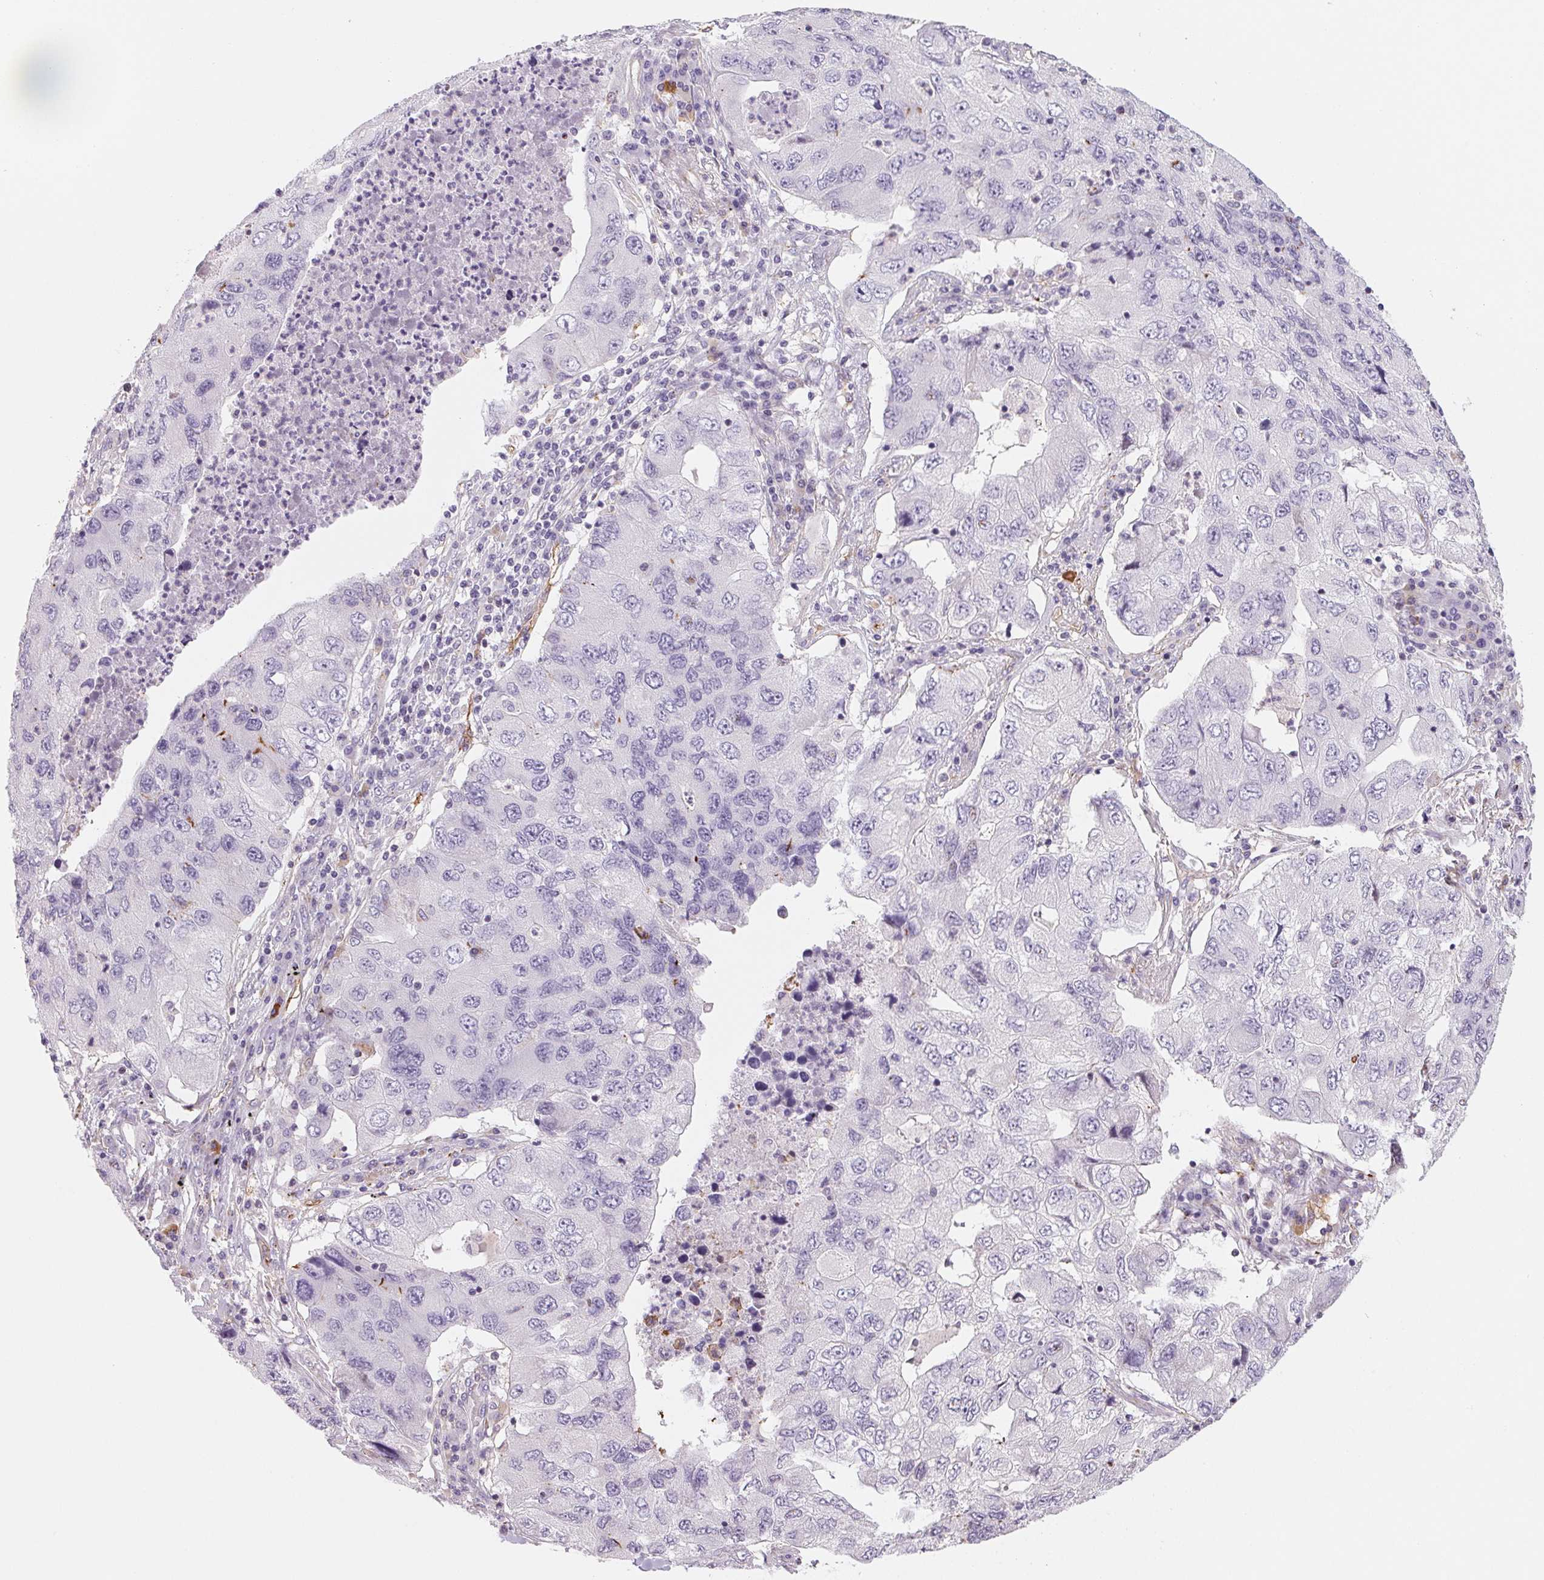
{"staining": {"intensity": "moderate", "quantity": "<25%", "location": "cytoplasmic/membranous"}, "tissue": "lung cancer", "cell_type": "Tumor cells", "image_type": "cancer", "snomed": [{"axis": "morphology", "description": "Adenocarcinoma, NOS"}, {"axis": "morphology", "description": "Adenocarcinoma, metastatic, NOS"}, {"axis": "topography", "description": "Lymph node"}, {"axis": "topography", "description": "Lung"}], "caption": "A brown stain highlights moderate cytoplasmic/membranous expression of a protein in lung cancer tumor cells.", "gene": "ANKRD13B", "patient": {"sex": "female", "age": 54}}